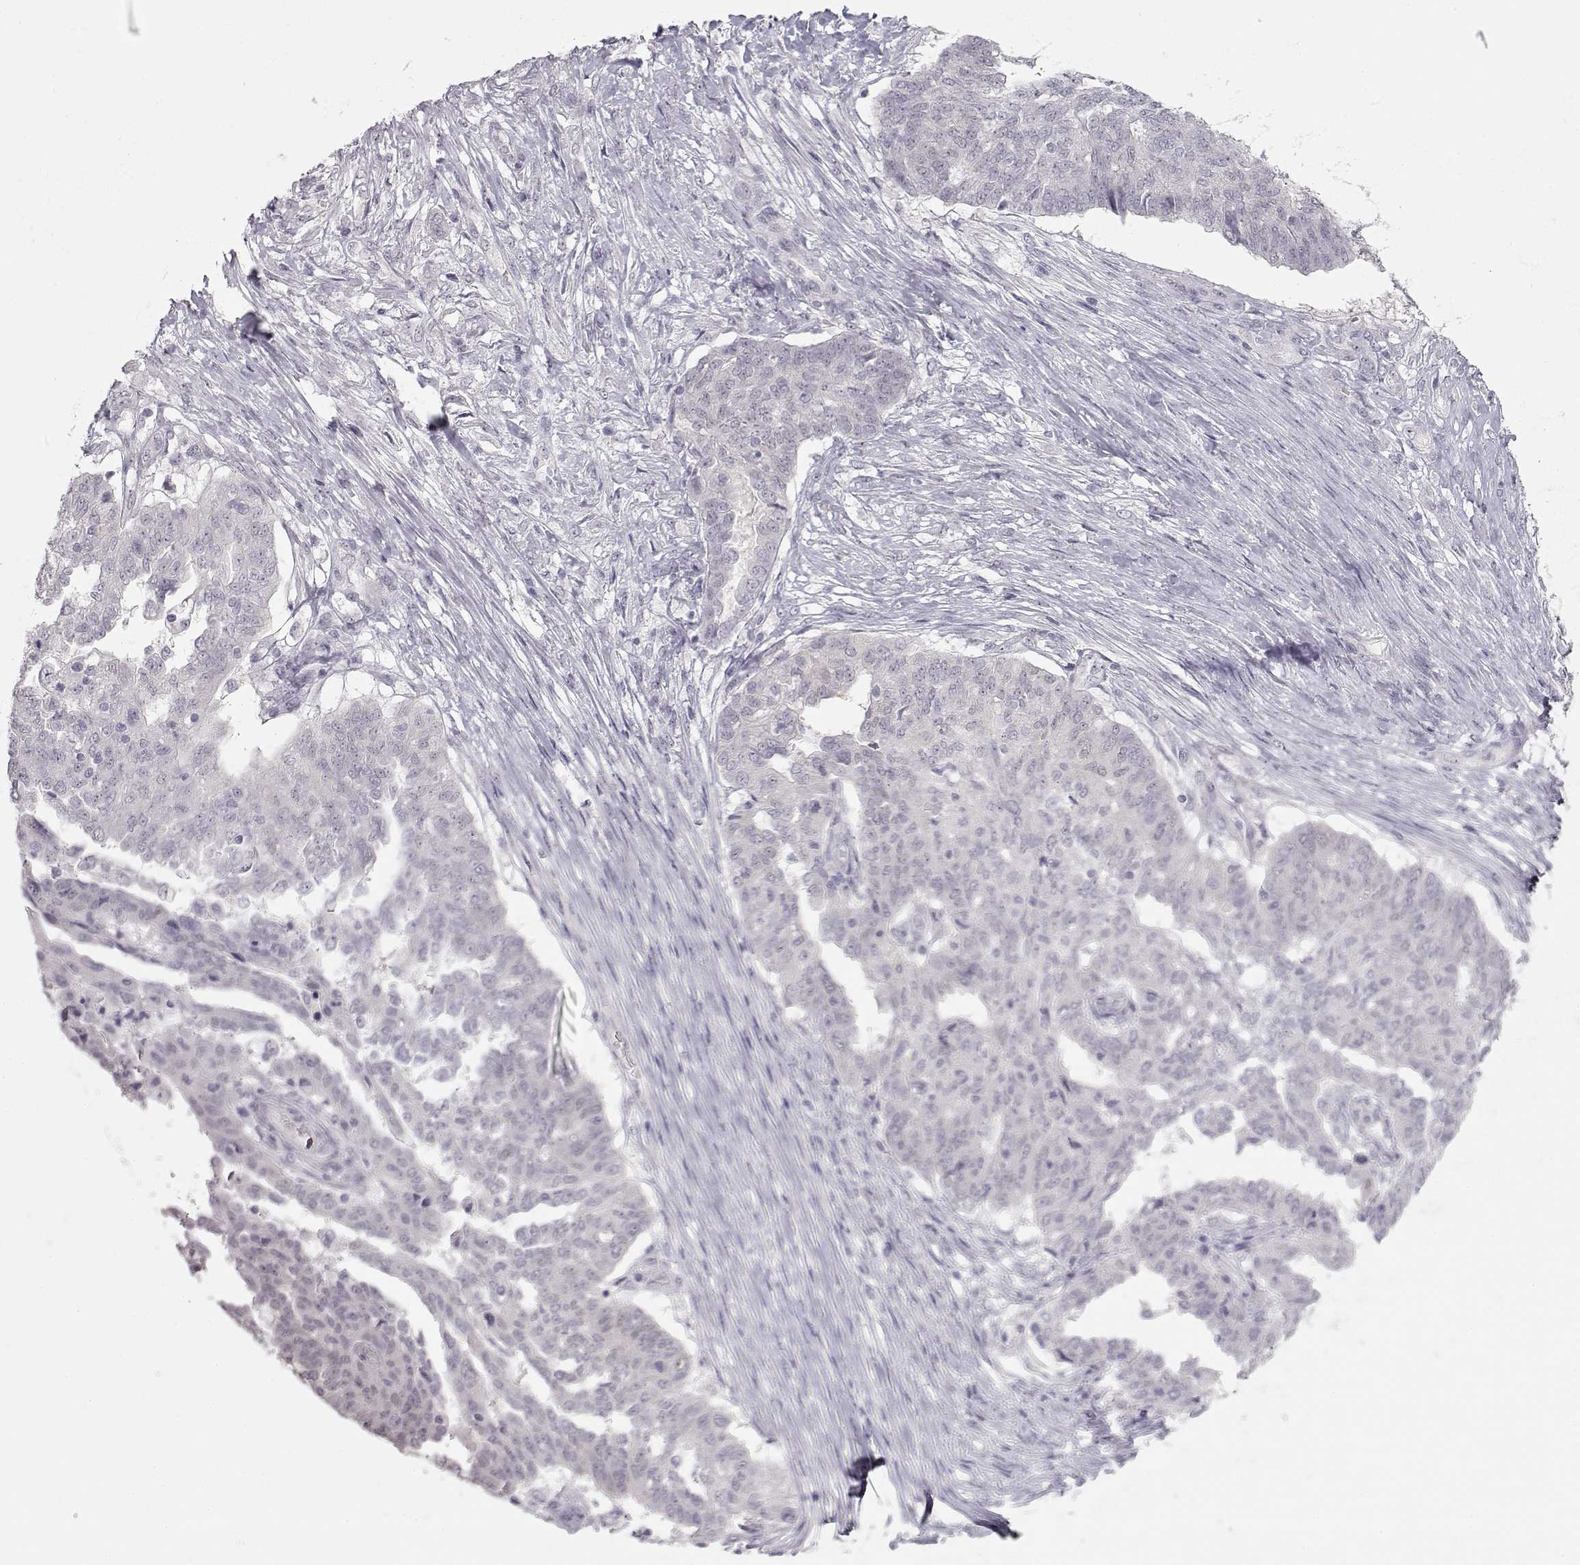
{"staining": {"intensity": "negative", "quantity": "none", "location": "none"}, "tissue": "ovarian cancer", "cell_type": "Tumor cells", "image_type": "cancer", "snomed": [{"axis": "morphology", "description": "Cystadenocarcinoma, serous, NOS"}, {"axis": "topography", "description": "Ovary"}], "caption": "Human ovarian cancer (serous cystadenocarcinoma) stained for a protein using immunohistochemistry demonstrates no positivity in tumor cells.", "gene": "FAM205A", "patient": {"sex": "female", "age": 67}}